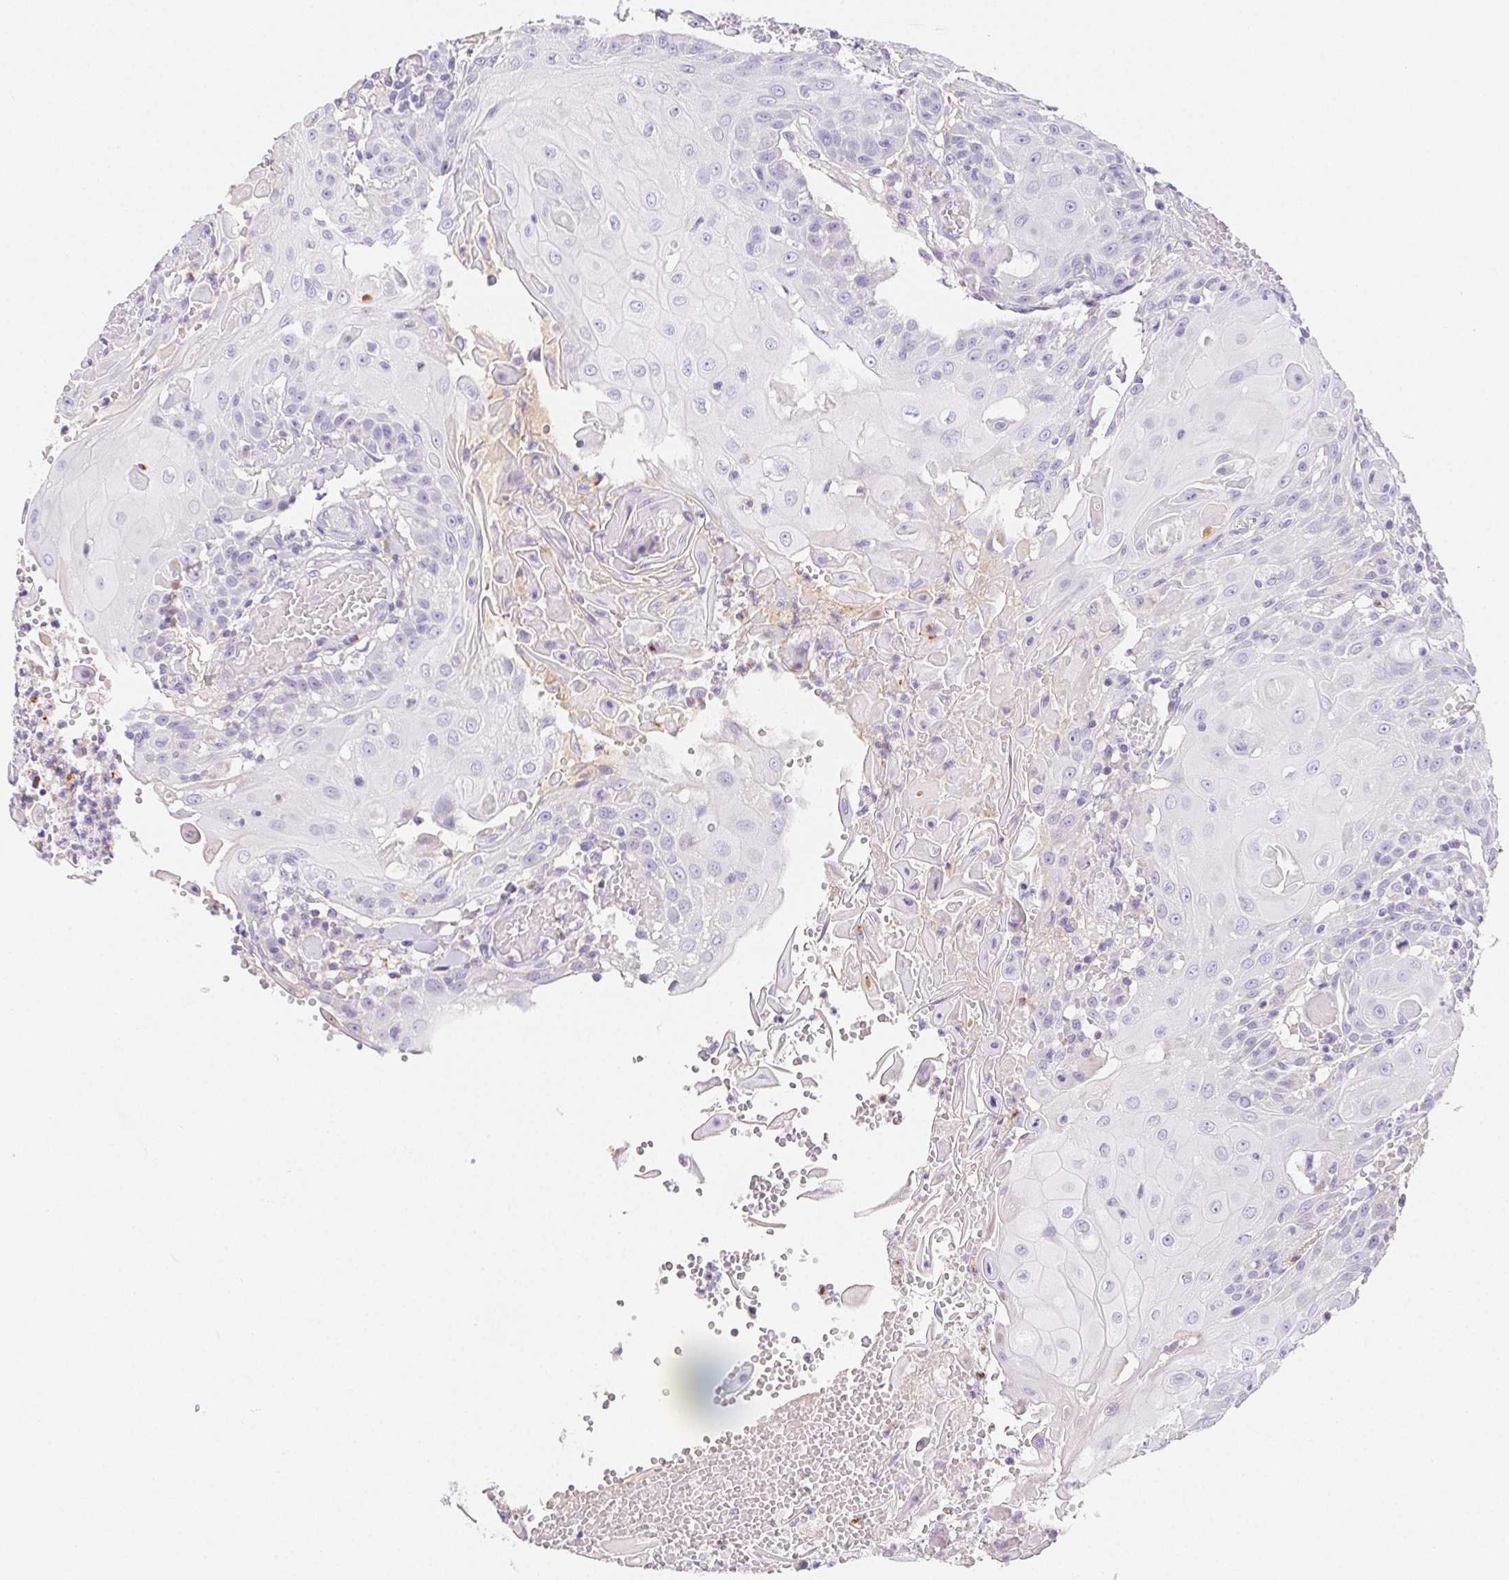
{"staining": {"intensity": "negative", "quantity": "none", "location": "none"}, "tissue": "head and neck cancer", "cell_type": "Tumor cells", "image_type": "cancer", "snomed": [{"axis": "morphology", "description": "Normal tissue, NOS"}, {"axis": "morphology", "description": "Squamous cell carcinoma, NOS"}, {"axis": "topography", "description": "Oral tissue"}, {"axis": "topography", "description": "Head-Neck"}], "caption": "Immunohistochemical staining of human head and neck squamous cell carcinoma demonstrates no significant staining in tumor cells. (DAB (3,3'-diaminobenzidine) IHC, high magnification).", "gene": "ITIH2", "patient": {"sex": "female", "age": 55}}